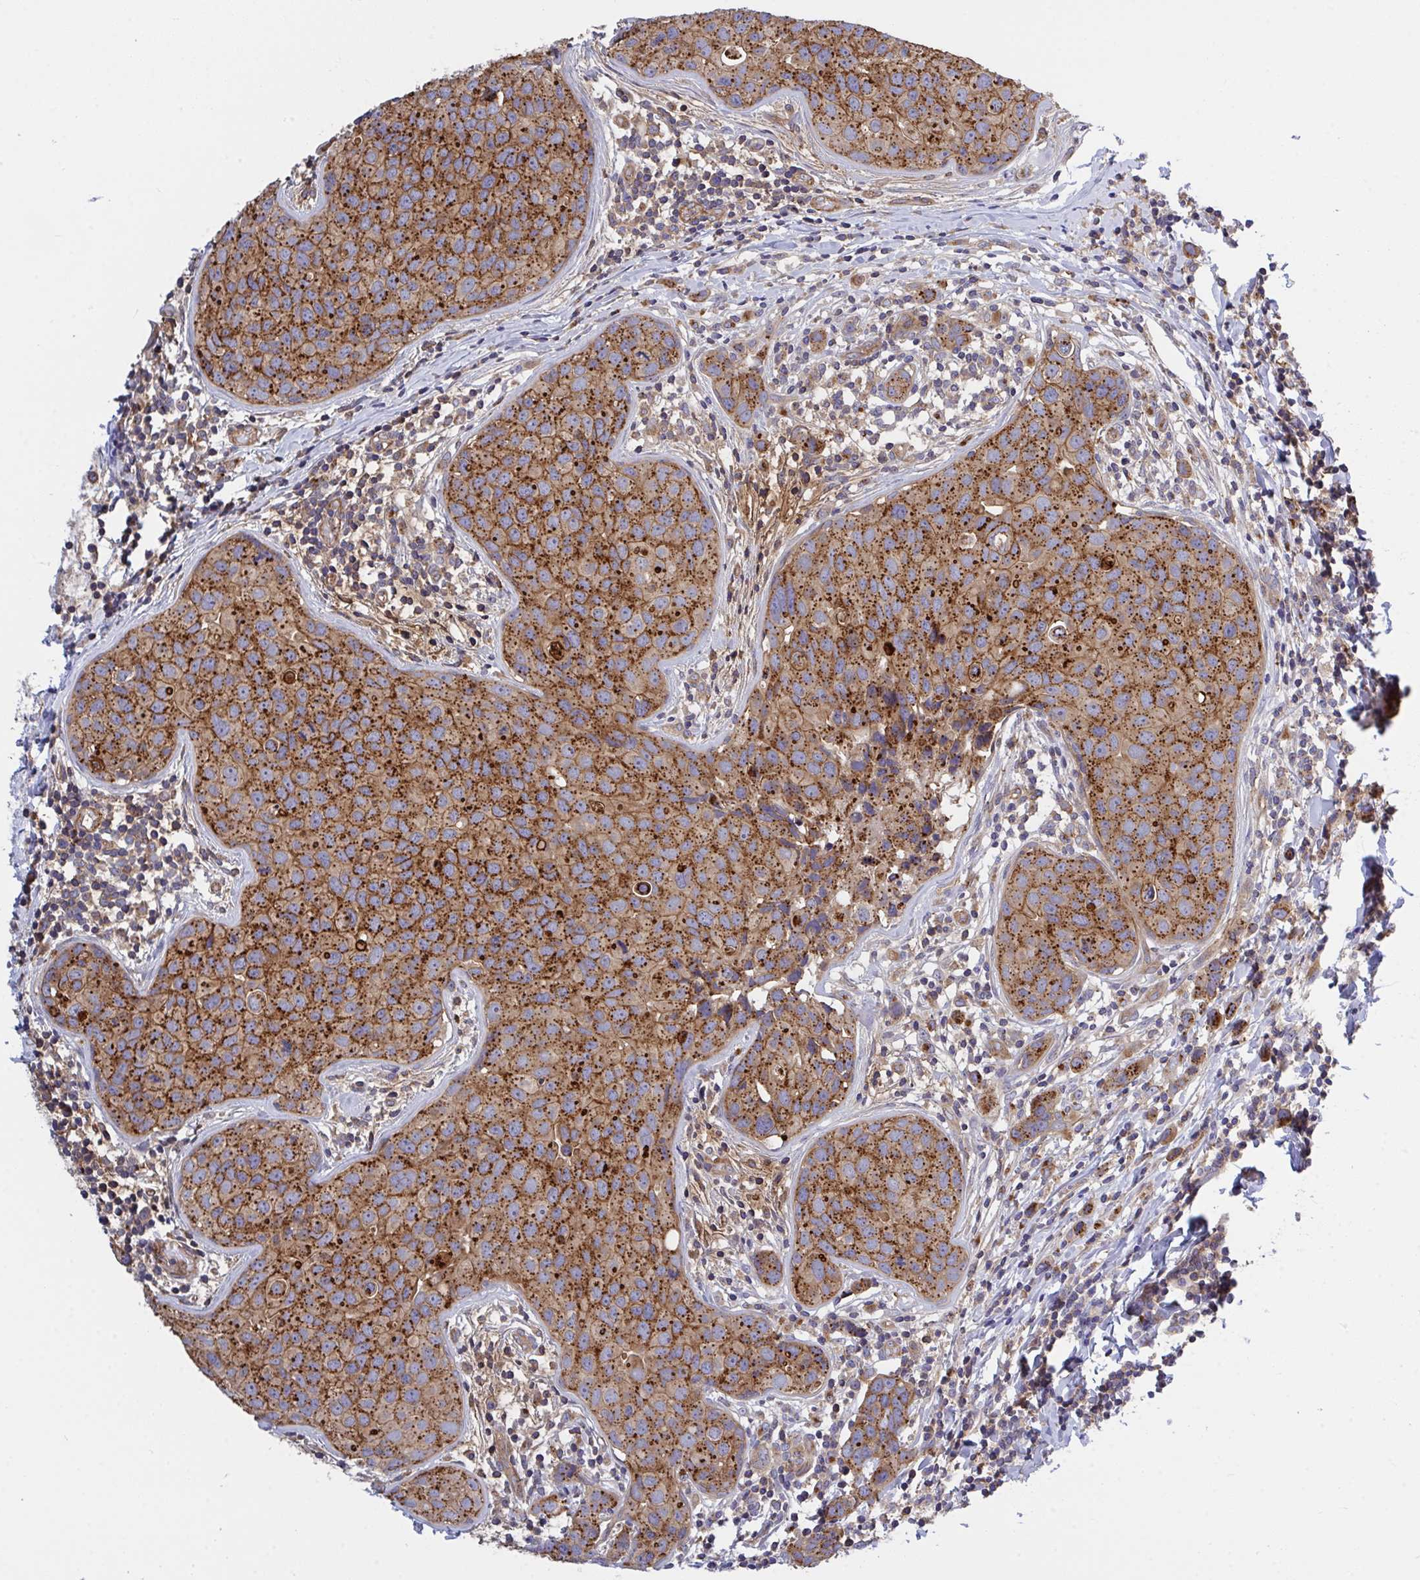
{"staining": {"intensity": "strong", "quantity": ">75%", "location": "cytoplasmic/membranous"}, "tissue": "breast cancer", "cell_type": "Tumor cells", "image_type": "cancer", "snomed": [{"axis": "morphology", "description": "Duct carcinoma"}, {"axis": "topography", "description": "Breast"}], "caption": "Tumor cells display high levels of strong cytoplasmic/membranous expression in approximately >75% of cells in human breast cancer (infiltrating ductal carcinoma).", "gene": "C4orf36", "patient": {"sex": "female", "age": 24}}